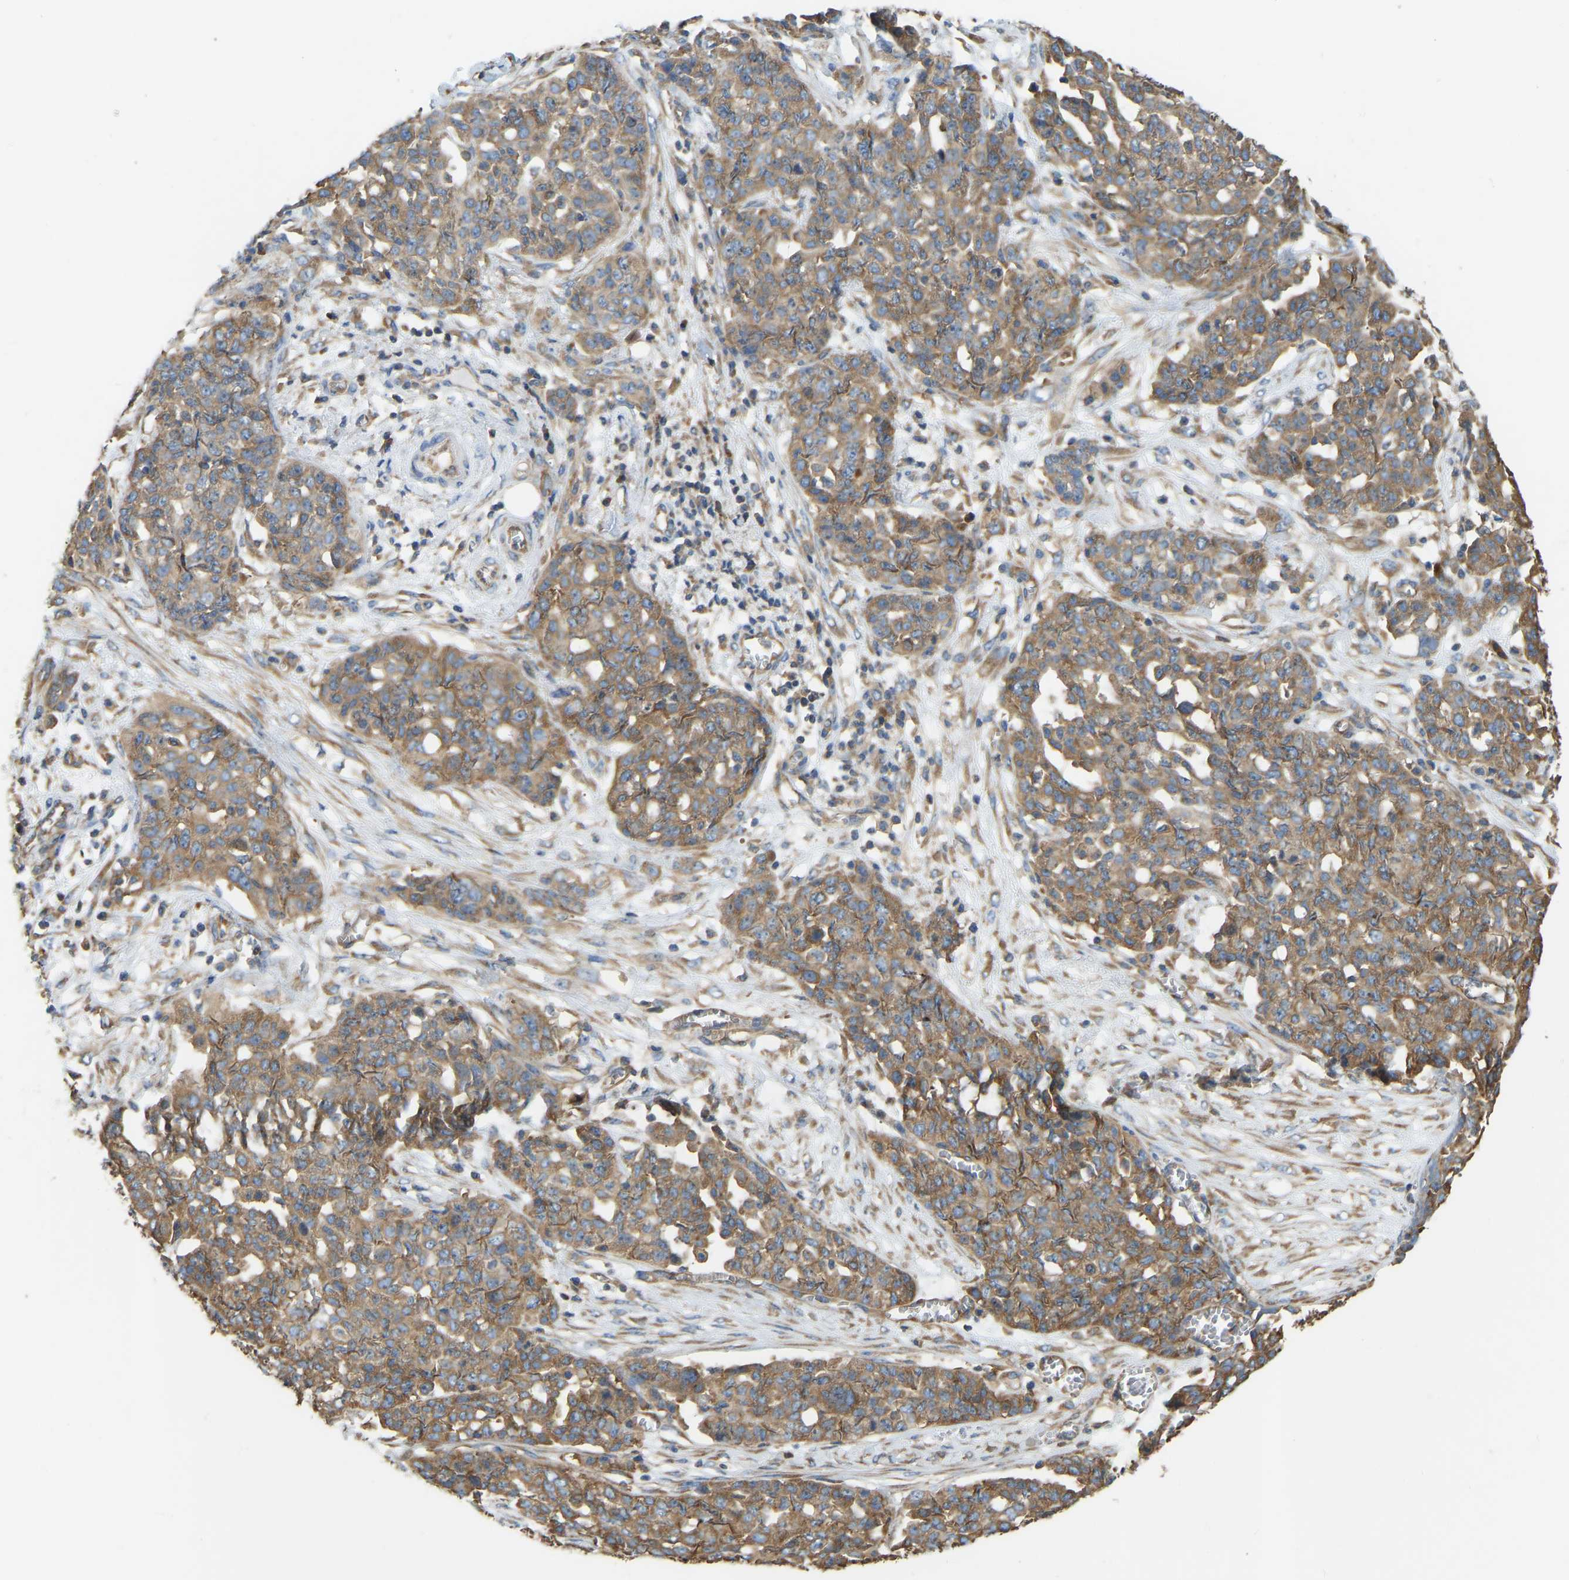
{"staining": {"intensity": "moderate", "quantity": ">75%", "location": "cytoplasmic/membranous"}, "tissue": "ovarian cancer", "cell_type": "Tumor cells", "image_type": "cancer", "snomed": [{"axis": "morphology", "description": "Cystadenocarcinoma, serous, NOS"}, {"axis": "topography", "description": "Soft tissue"}, {"axis": "topography", "description": "Ovary"}], "caption": "A medium amount of moderate cytoplasmic/membranous expression is appreciated in approximately >75% of tumor cells in serous cystadenocarcinoma (ovarian) tissue.", "gene": "RPS6KB2", "patient": {"sex": "female", "age": 57}}